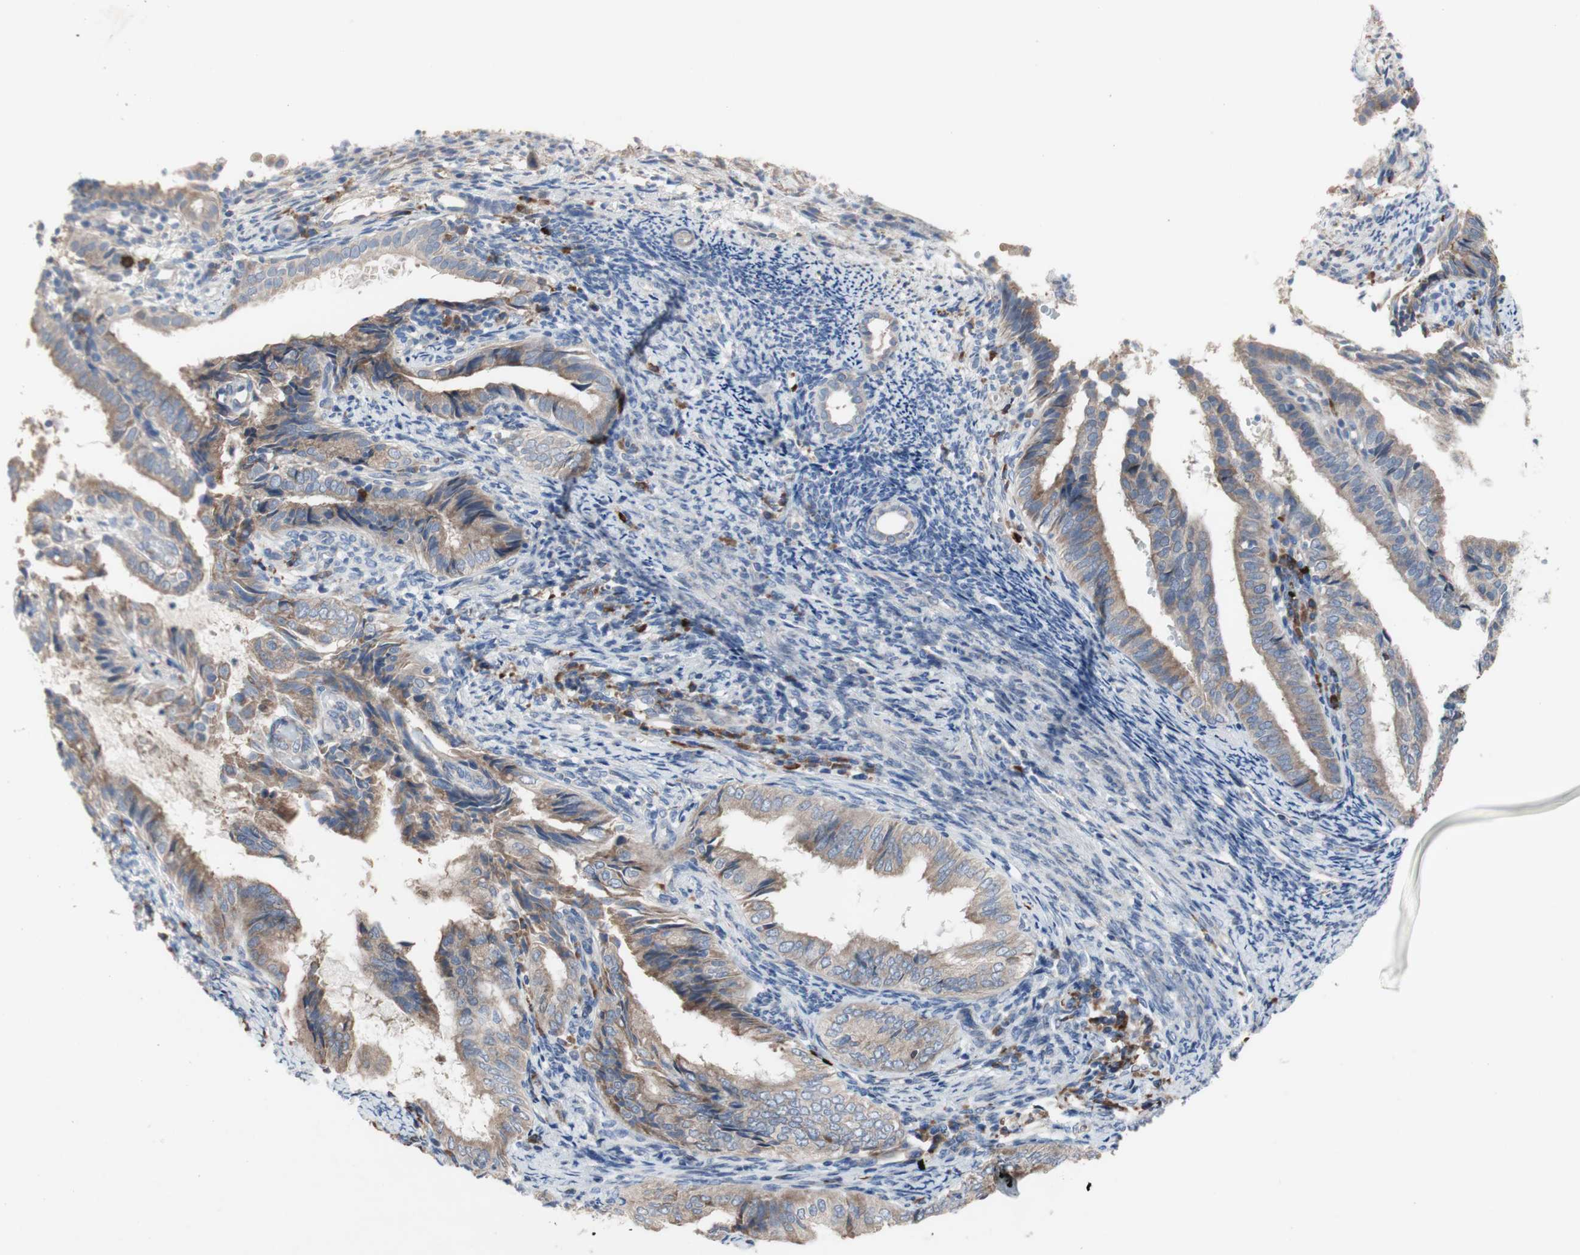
{"staining": {"intensity": "moderate", "quantity": ">75%", "location": "cytoplasmic/membranous"}, "tissue": "endometrial cancer", "cell_type": "Tumor cells", "image_type": "cancer", "snomed": [{"axis": "morphology", "description": "Adenocarcinoma, NOS"}, {"axis": "topography", "description": "Endometrium"}], "caption": "Endometrial cancer (adenocarcinoma) tissue demonstrates moderate cytoplasmic/membranous positivity in about >75% of tumor cells The staining is performed using DAB (3,3'-diaminobenzidine) brown chromogen to label protein expression. The nuclei are counter-stained blue using hematoxylin.", "gene": "TTC14", "patient": {"sex": "female", "age": 58}}